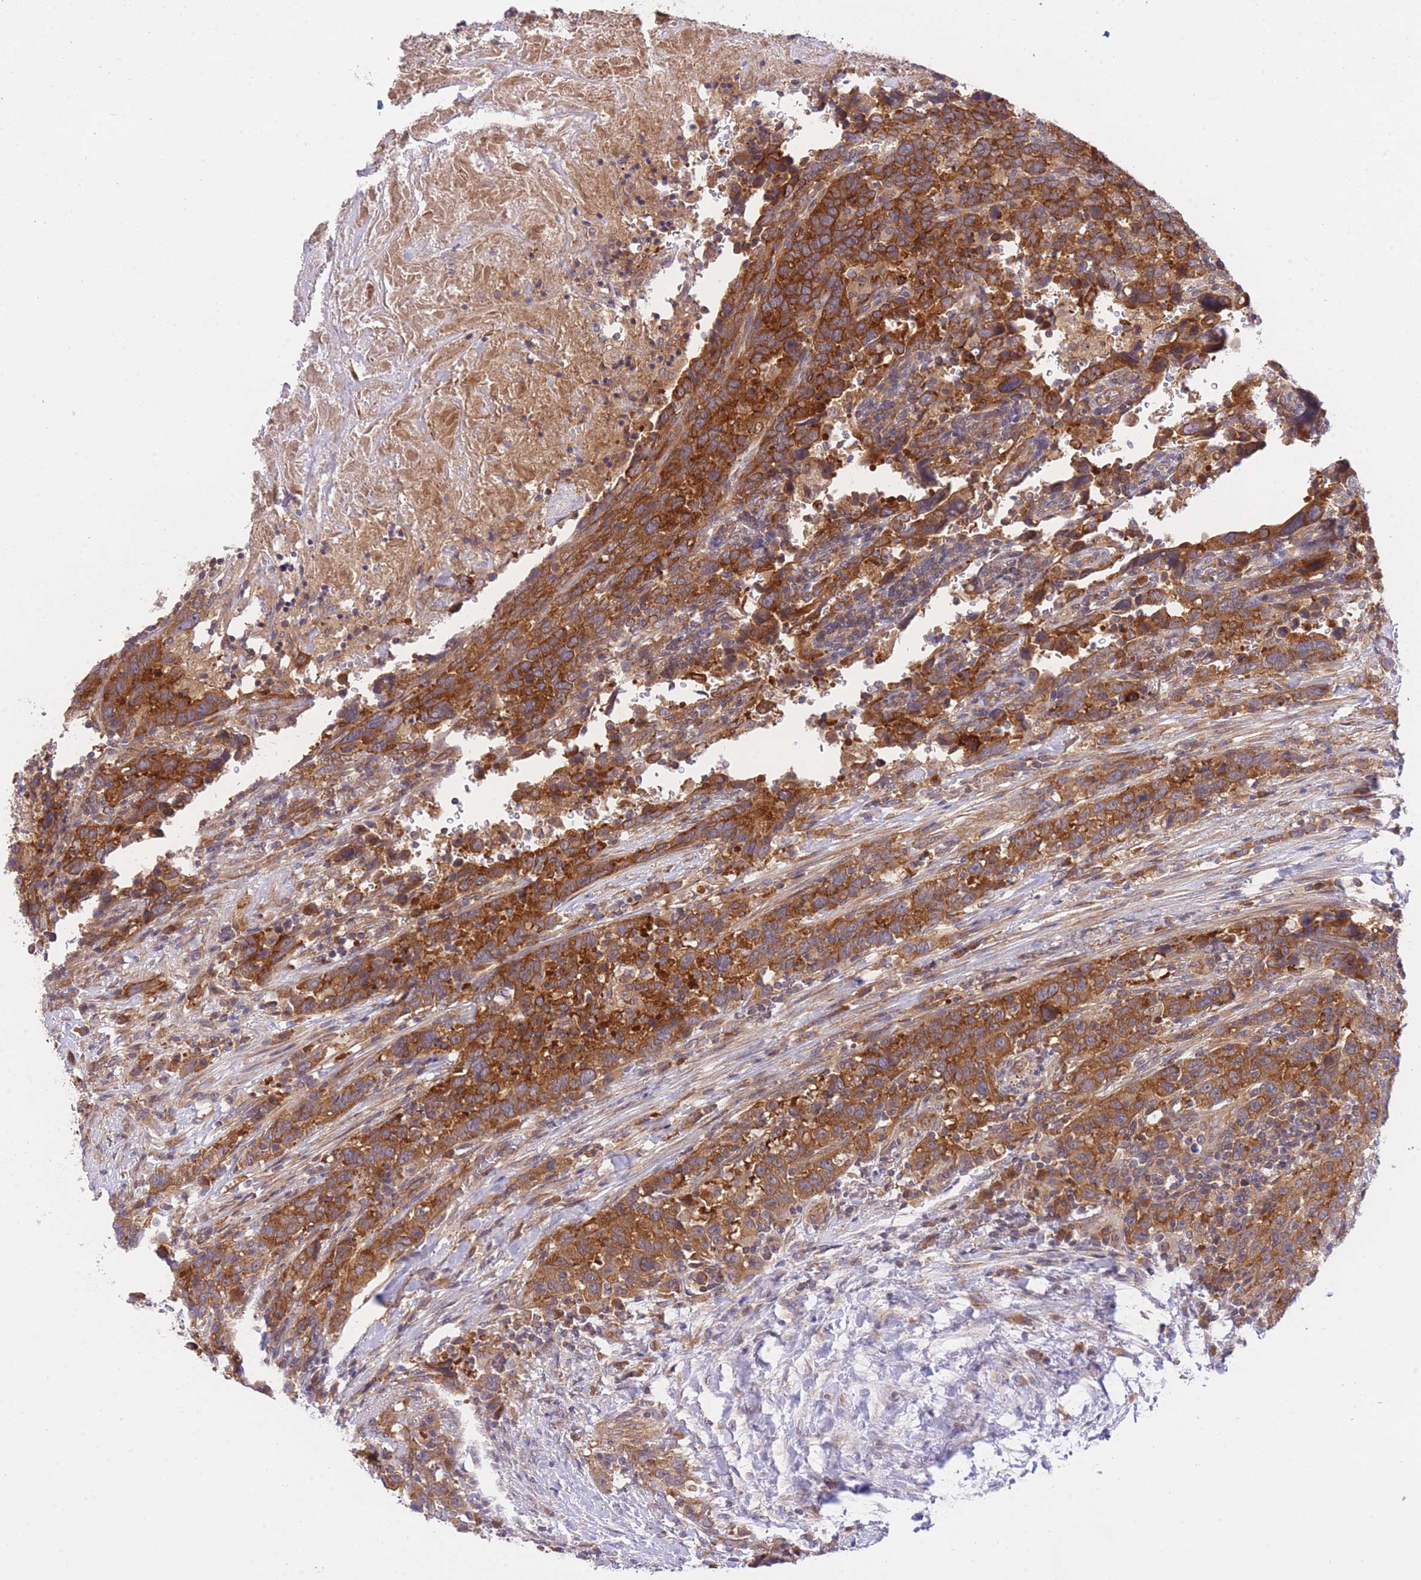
{"staining": {"intensity": "strong", "quantity": ">75%", "location": "cytoplasmic/membranous"}, "tissue": "urothelial cancer", "cell_type": "Tumor cells", "image_type": "cancer", "snomed": [{"axis": "morphology", "description": "Urothelial carcinoma, High grade"}, {"axis": "topography", "description": "Urinary bladder"}], "caption": "Strong cytoplasmic/membranous protein positivity is identified in approximately >75% of tumor cells in high-grade urothelial carcinoma.", "gene": "EIF2B2", "patient": {"sex": "male", "age": 61}}